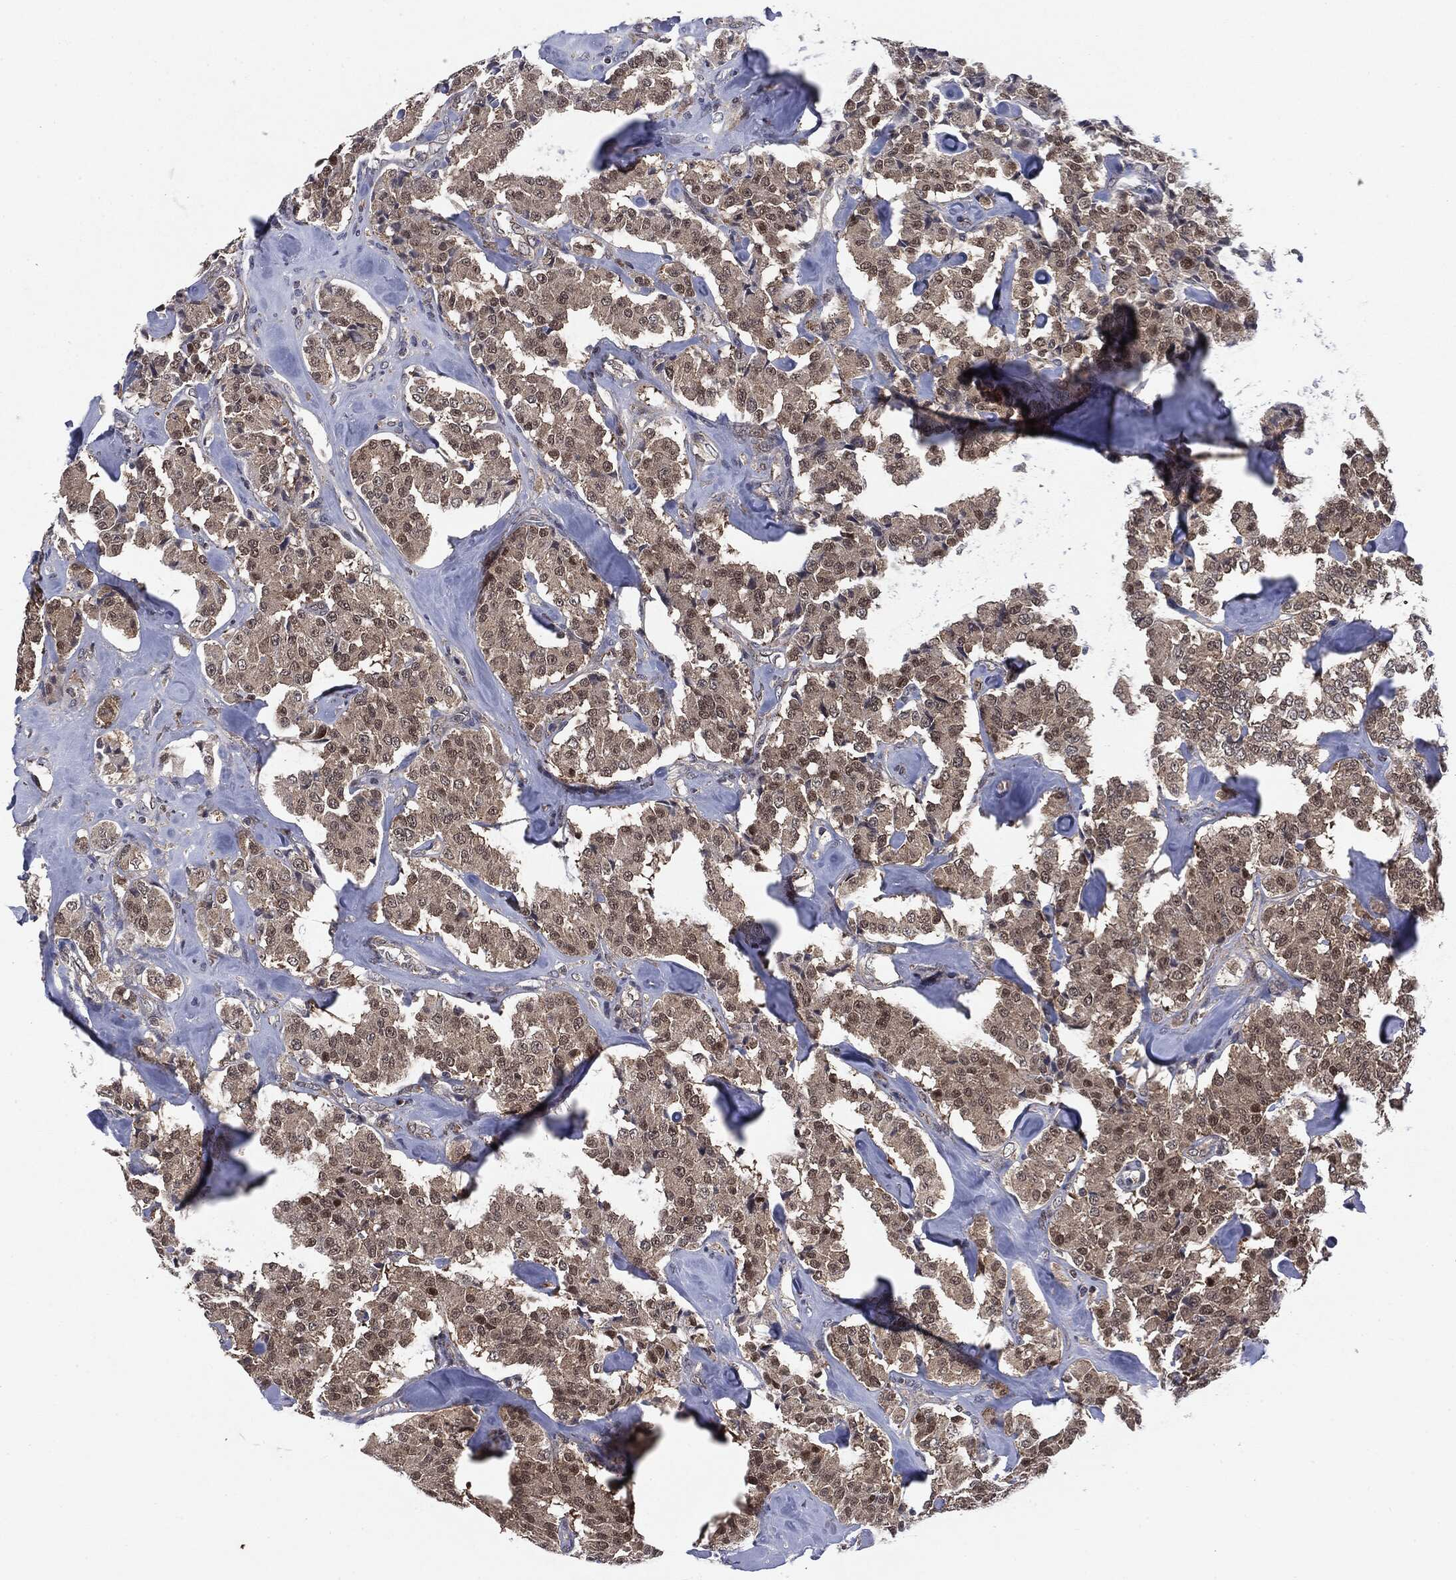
{"staining": {"intensity": "weak", "quantity": ">75%", "location": "cytoplasmic/membranous,nuclear"}, "tissue": "carcinoid", "cell_type": "Tumor cells", "image_type": "cancer", "snomed": [{"axis": "morphology", "description": "Carcinoid, malignant, NOS"}, {"axis": "topography", "description": "Pancreas"}], "caption": "Immunohistochemistry histopathology image of neoplastic tissue: carcinoid stained using immunohistochemistry (IHC) demonstrates low levels of weak protein expression localized specifically in the cytoplasmic/membranous and nuclear of tumor cells, appearing as a cytoplasmic/membranous and nuclear brown color.", "gene": "PTPA", "patient": {"sex": "male", "age": 41}}